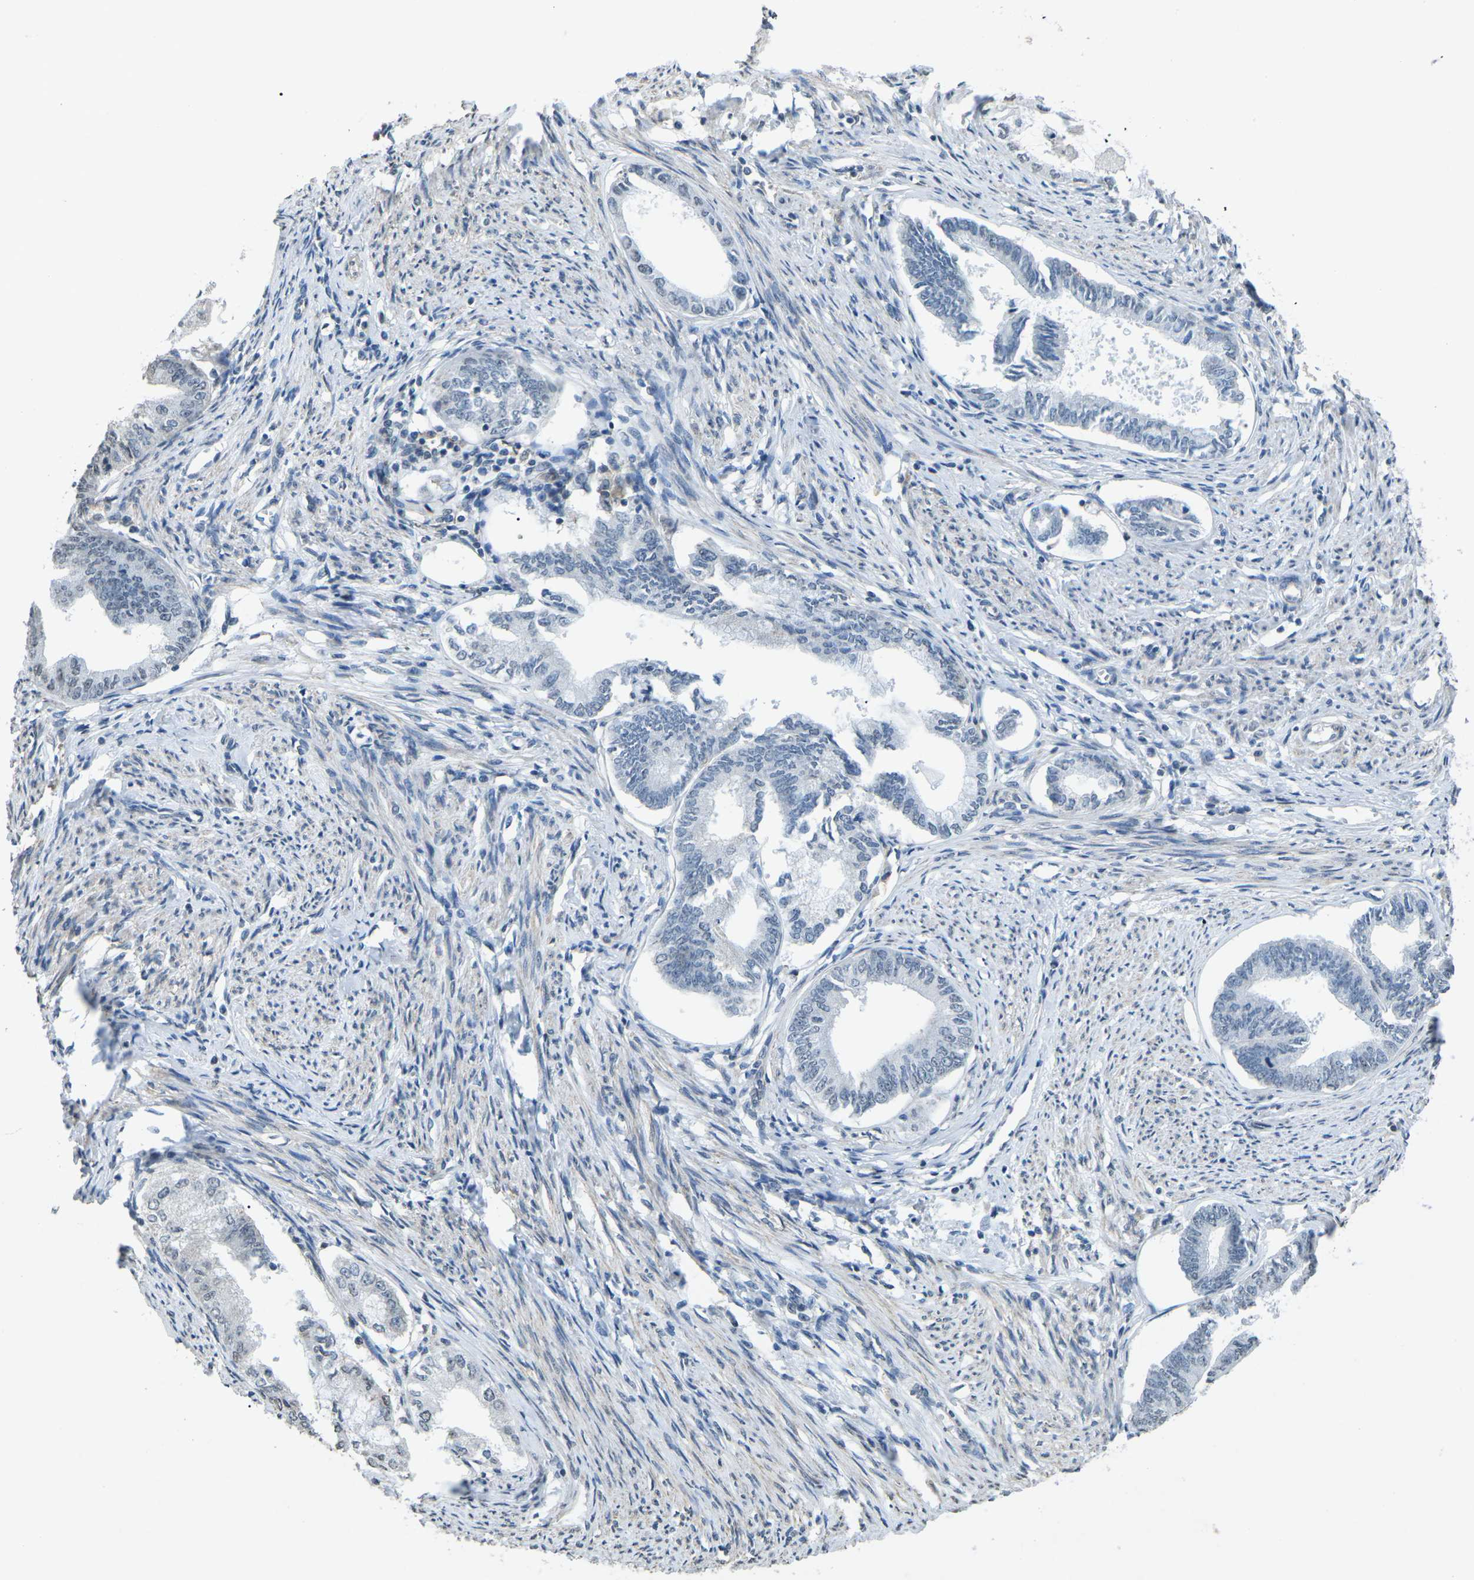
{"staining": {"intensity": "negative", "quantity": "none", "location": "none"}, "tissue": "endometrial cancer", "cell_type": "Tumor cells", "image_type": "cancer", "snomed": [{"axis": "morphology", "description": "Adenocarcinoma, NOS"}, {"axis": "topography", "description": "Endometrium"}], "caption": "Immunohistochemistry (IHC) image of adenocarcinoma (endometrial) stained for a protein (brown), which exhibits no positivity in tumor cells.", "gene": "TFR2", "patient": {"sex": "female", "age": 86}}